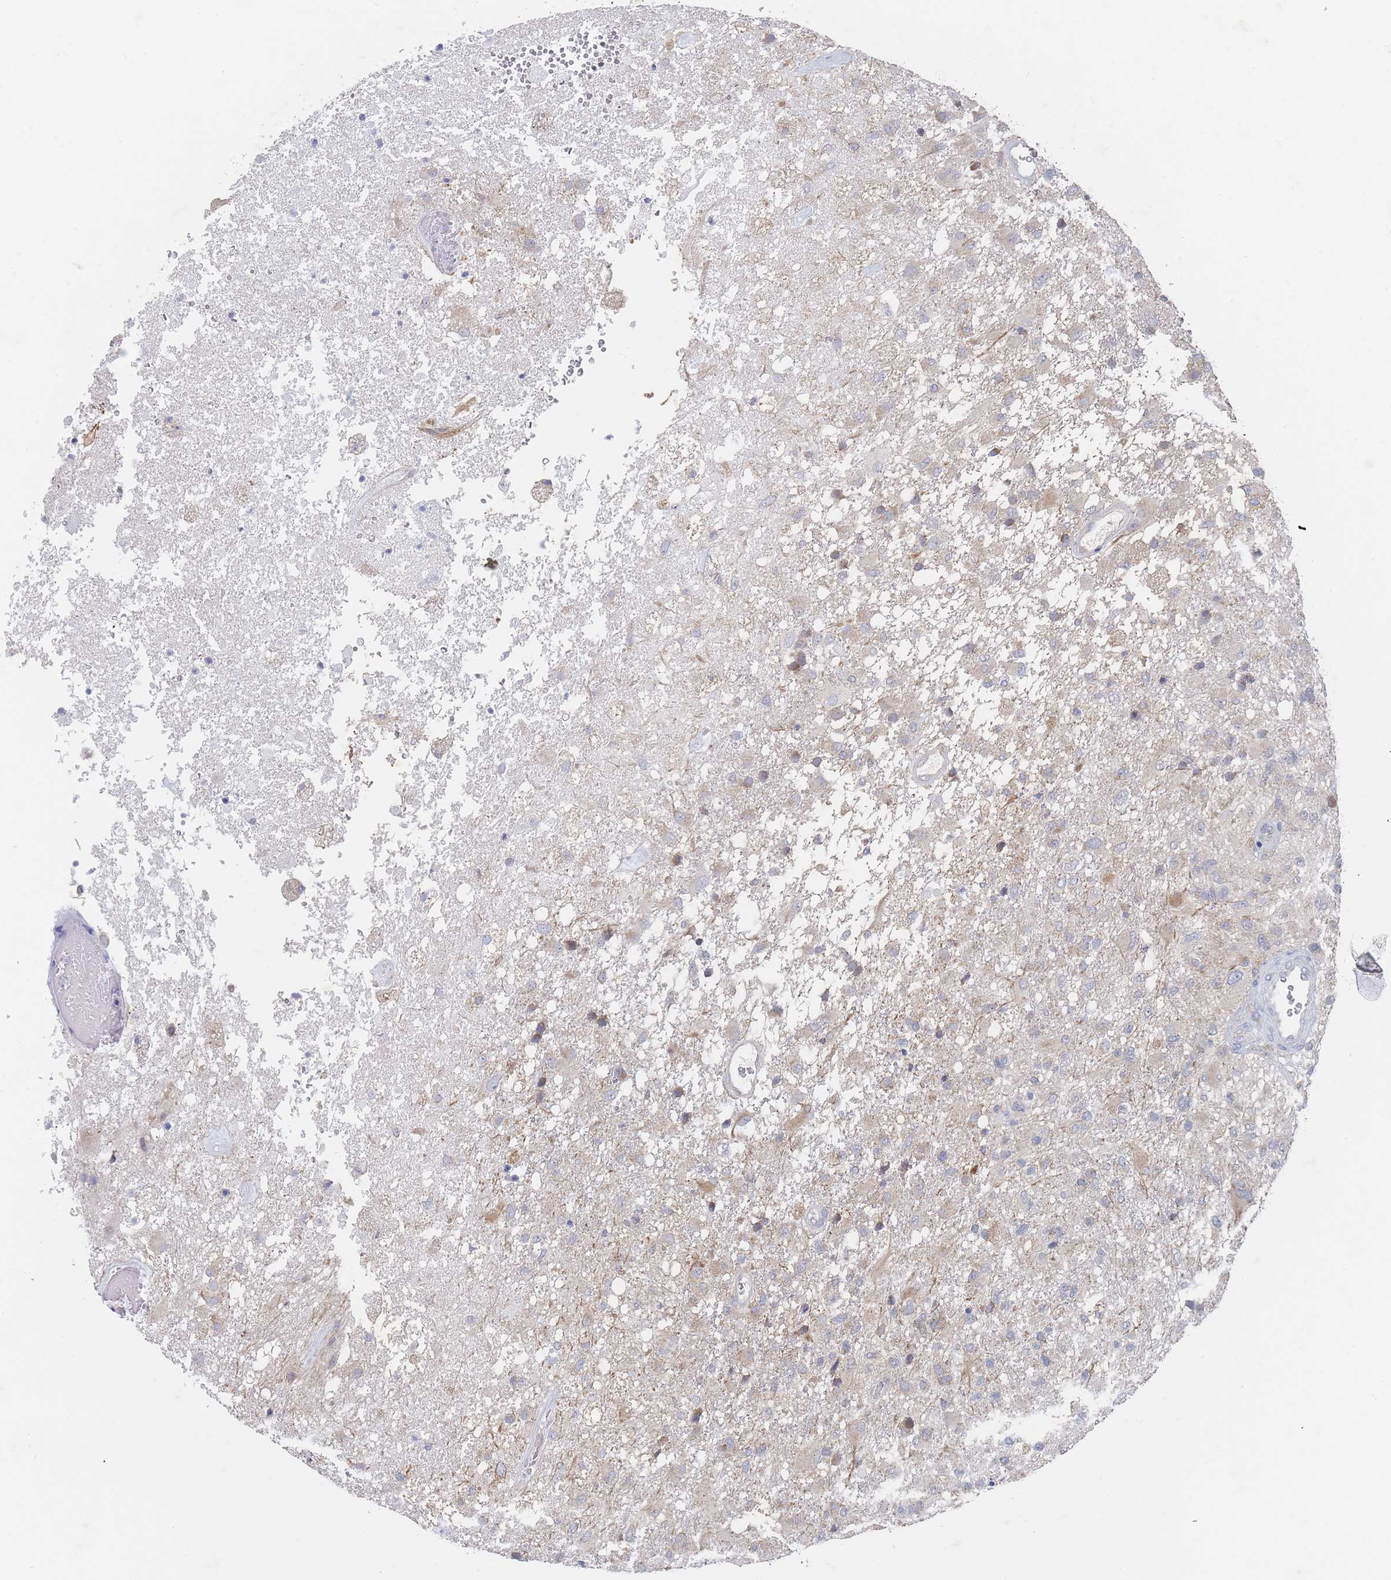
{"staining": {"intensity": "negative", "quantity": "none", "location": "none"}, "tissue": "glioma", "cell_type": "Tumor cells", "image_type": "cancer", "snomed": [{"axis": "morphology", "description": "Glioma, malignant, High grade"}, {"axis": "topography", "description": "Brain"}], "caption": "Tumor cells show no significant protein expression in high-grade glioma (malignant).", "gene": "PPP6C", "patient": {"sex": "female", "age": 74}}